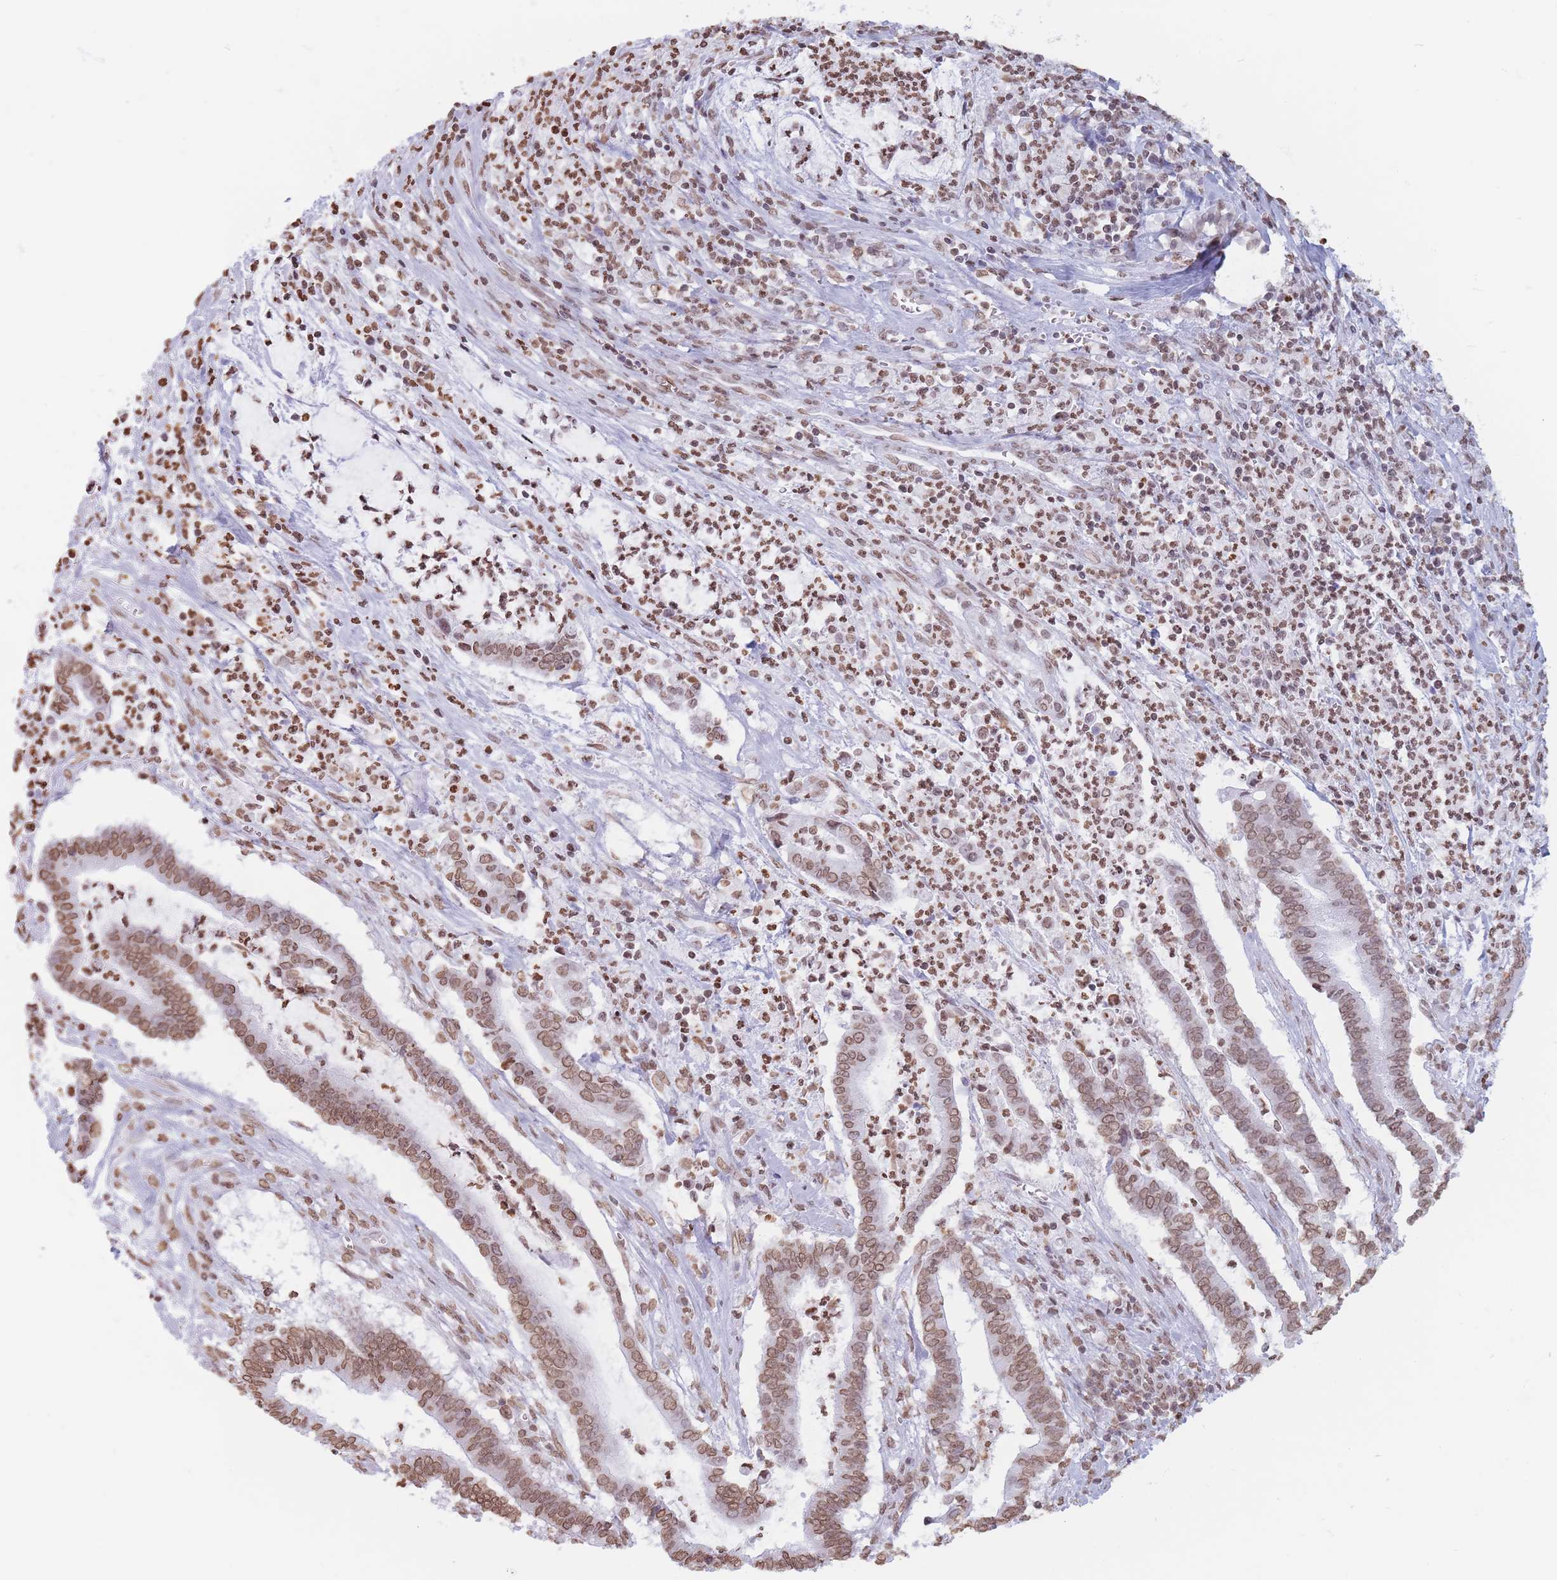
{"staining": {"intensity": "moderate", "quantity": ">75%", "location": "nuclear"}, "tissue": "cervical cancer", "cell_type": "Tumor cells", "image_type": "cancer", "snomed": [{"axis": "morphology", "description": "Adenocarcinoma, NOS"}, {"axis": "topography", "description": "Cervix"}], "caption": "Cervical cancer stained with immunohistochemistry shows moderate nuclear expression in approximately >75% of tumor cells.", "gene": "RYK", "patient": {"sex": "female", "age": 44}}